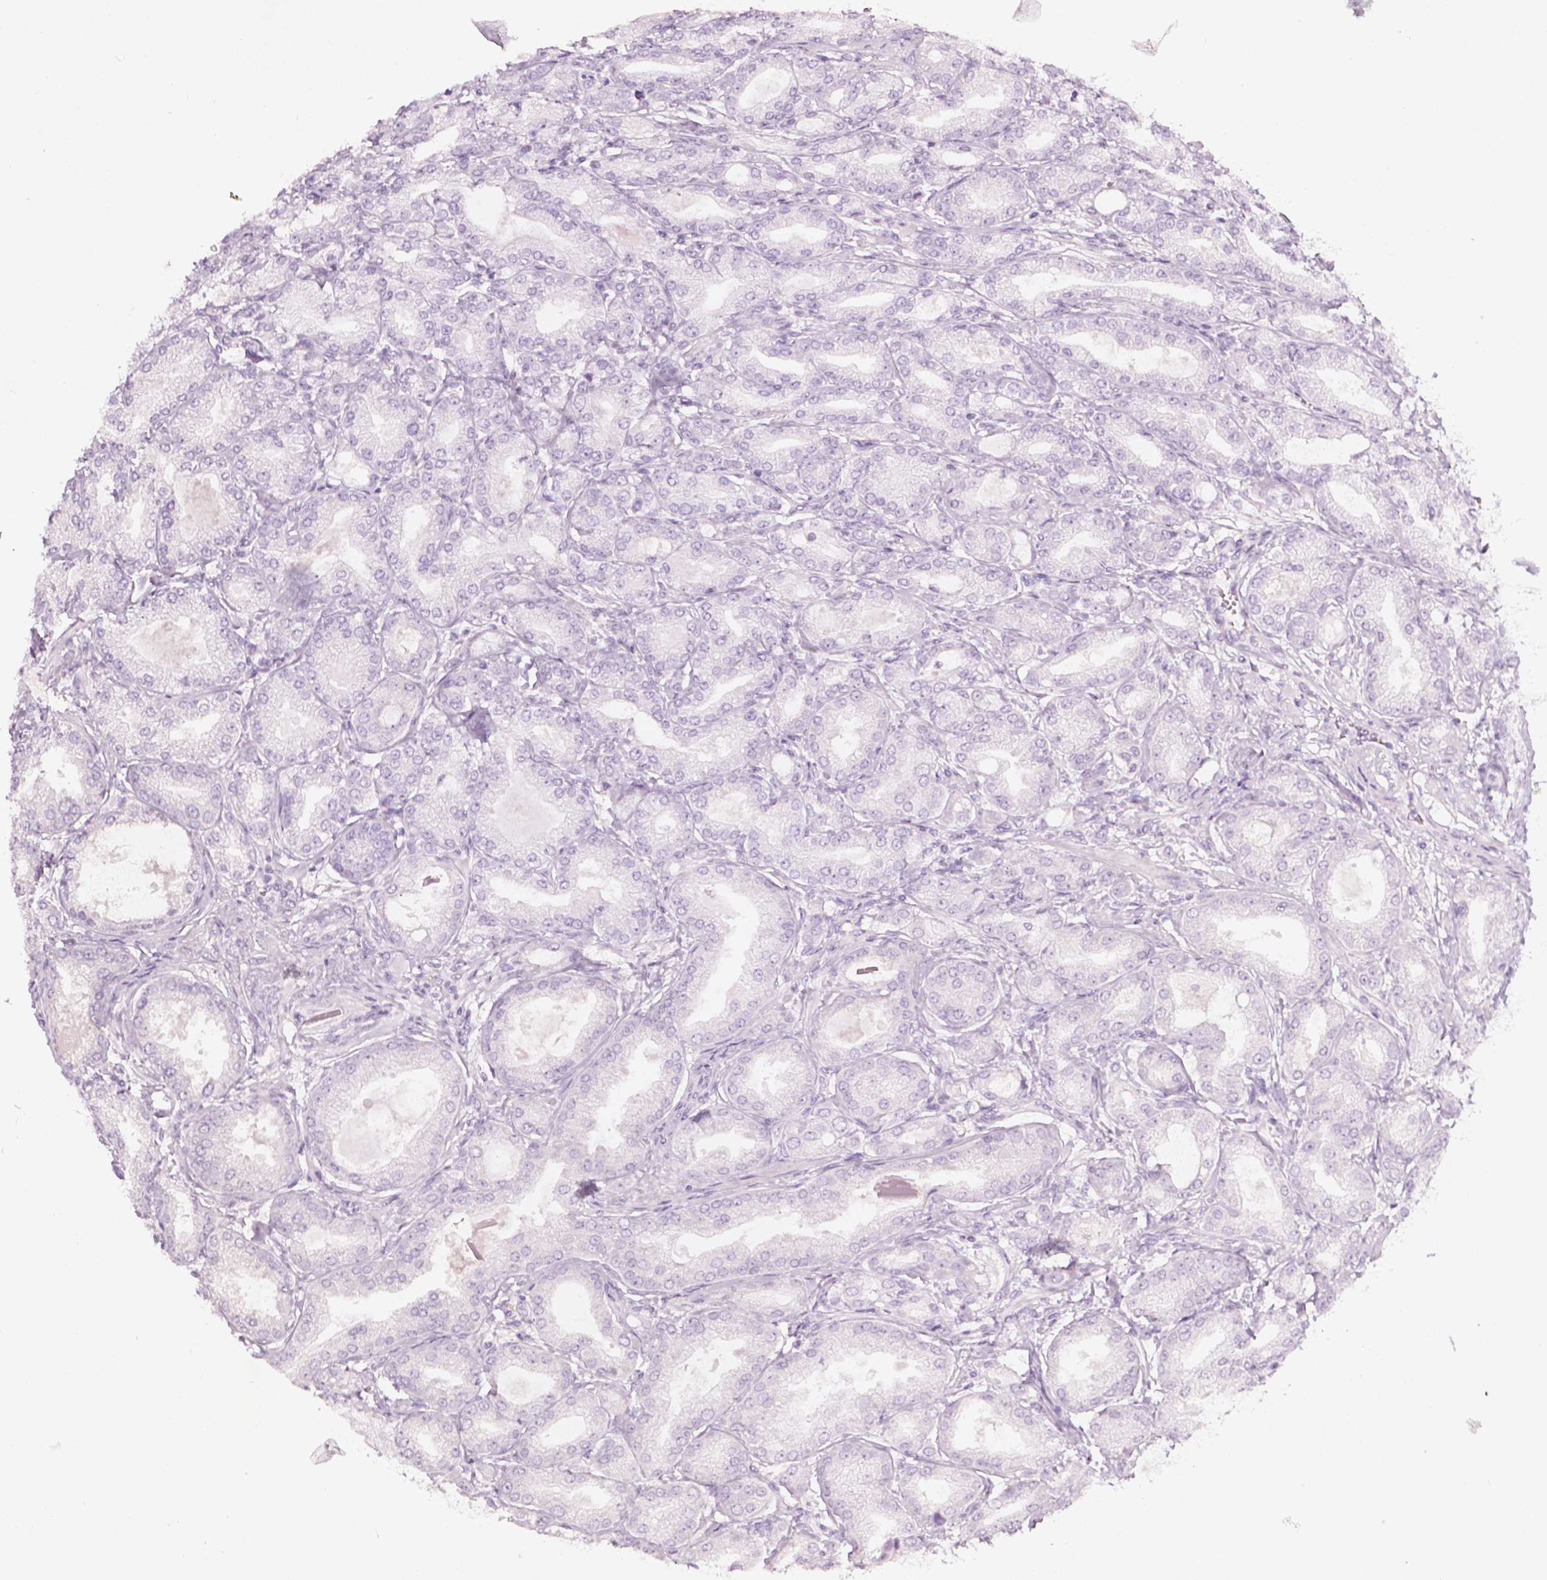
{"staining": {"intensity": "negative", "quantity": "none", "location": "none"}, "tissue": "prostate cancer", "cell_type": "Tumor cells", "image_type": "cancer", "snomed": [{"axis": "morphology", "description": "Adenocarcinoma, NOS"}, {"axis": "topography", "description": "Prostate and seminal vesicle, NOS"}, {"axis": "topography", "description": "Prostate"}], "caption": "This is an immunohistochemistry image of adenocarcinoma (prostate). There is no staining in tumor cells.", "gene": "SHMT1", "patient": {"sex": "male", "age": 77}}